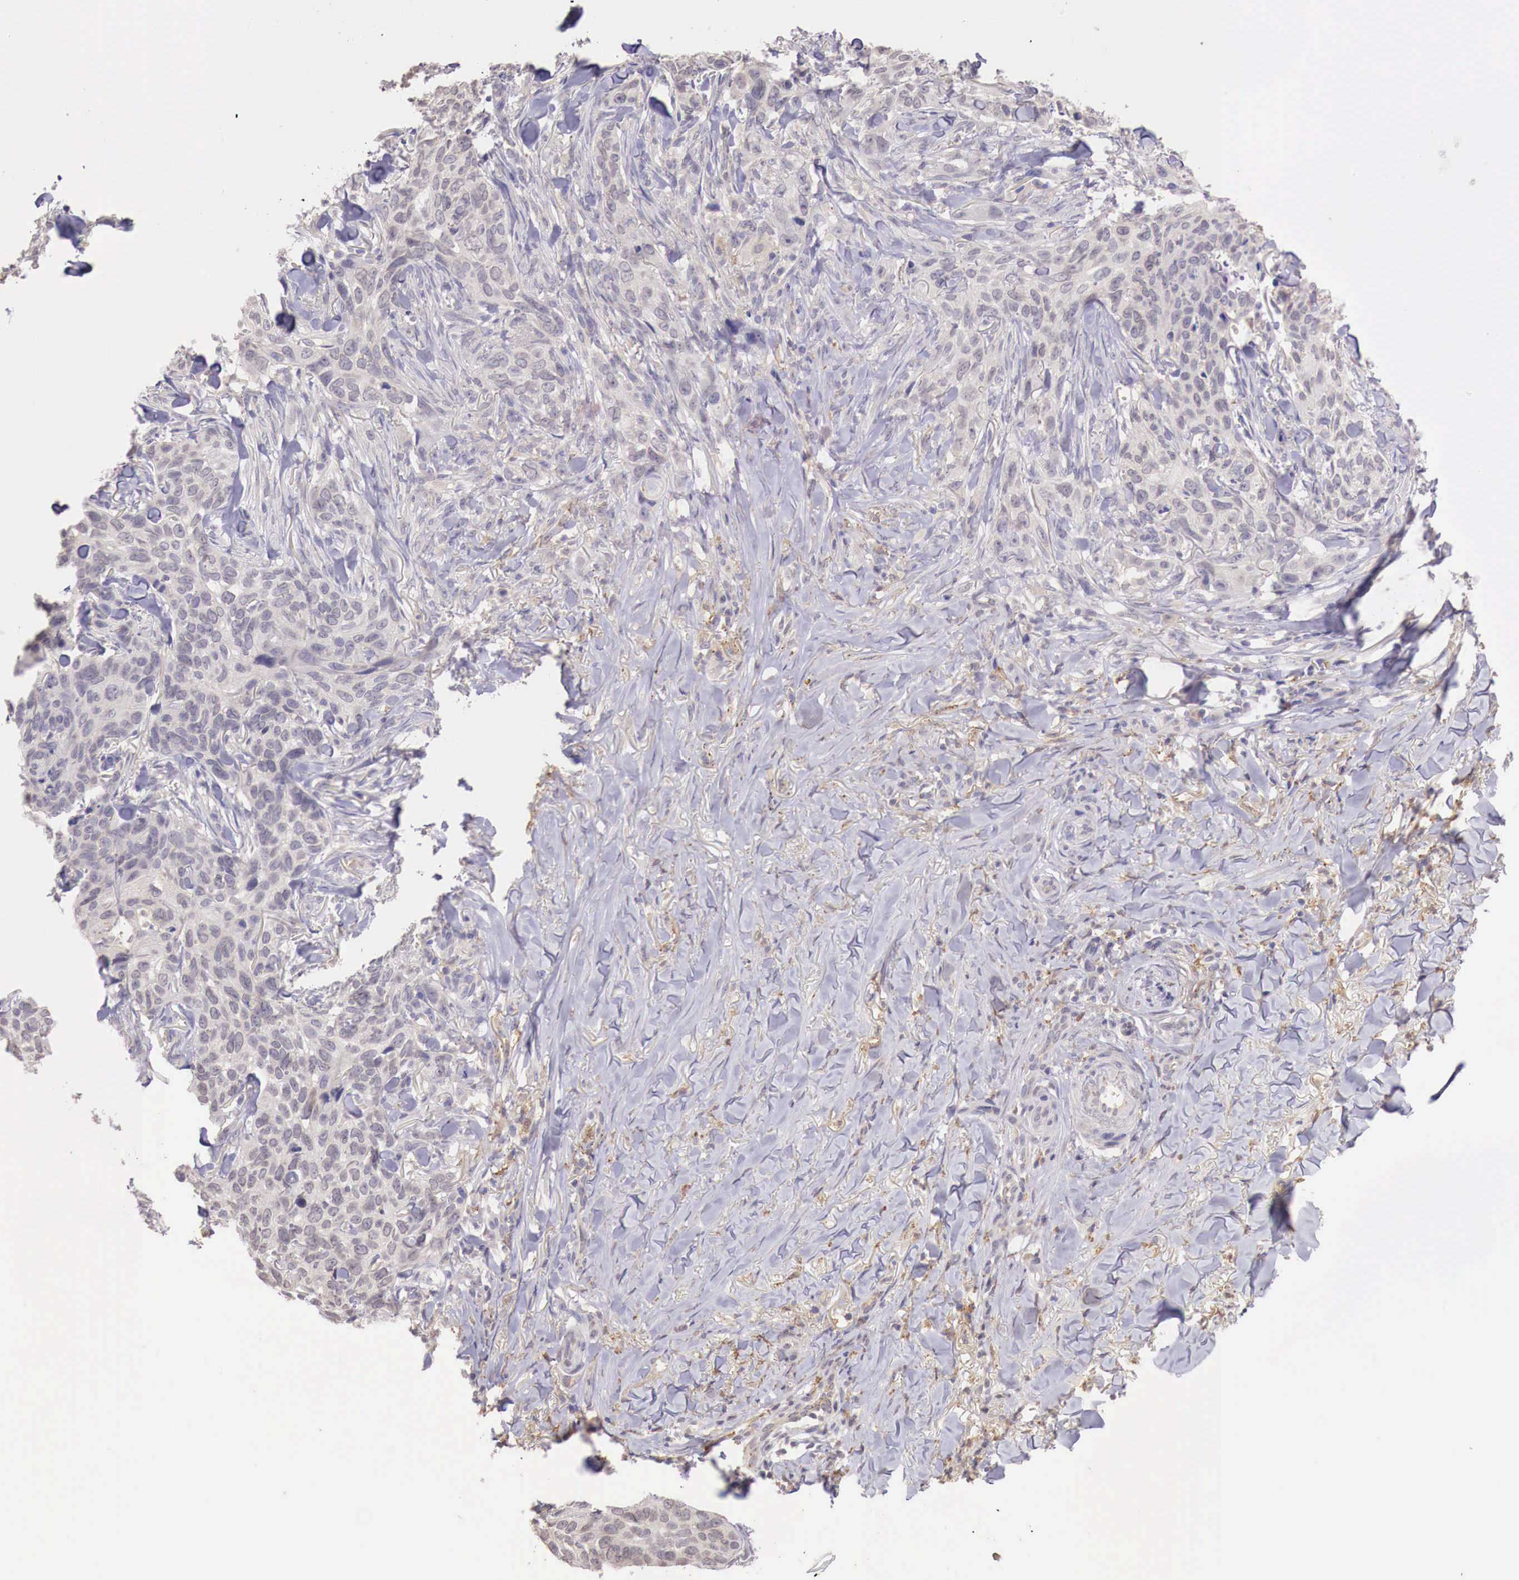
{"staining": {"intensity": "weak", "quantity": "<25%", "location": "cytoplasmic/membranous"}, "tissue": "skin cancer", "cell_type": "Tumor cells", "image_type": "cancer", "snomed": [{"axis": "morphology", "description": "Normal tissue, NOS"}, {"axis": "morphology", "description": "Basal cell carcinoma"}, {"axis": "topography", "description": "Skin"}], "caption": "Immunohistochemical staining of skin basal cell carcinoma exhibits no significant expression in tumor cells.", "gene": "CHRDL1", "patient": {"sex": "male", "age": 81}}